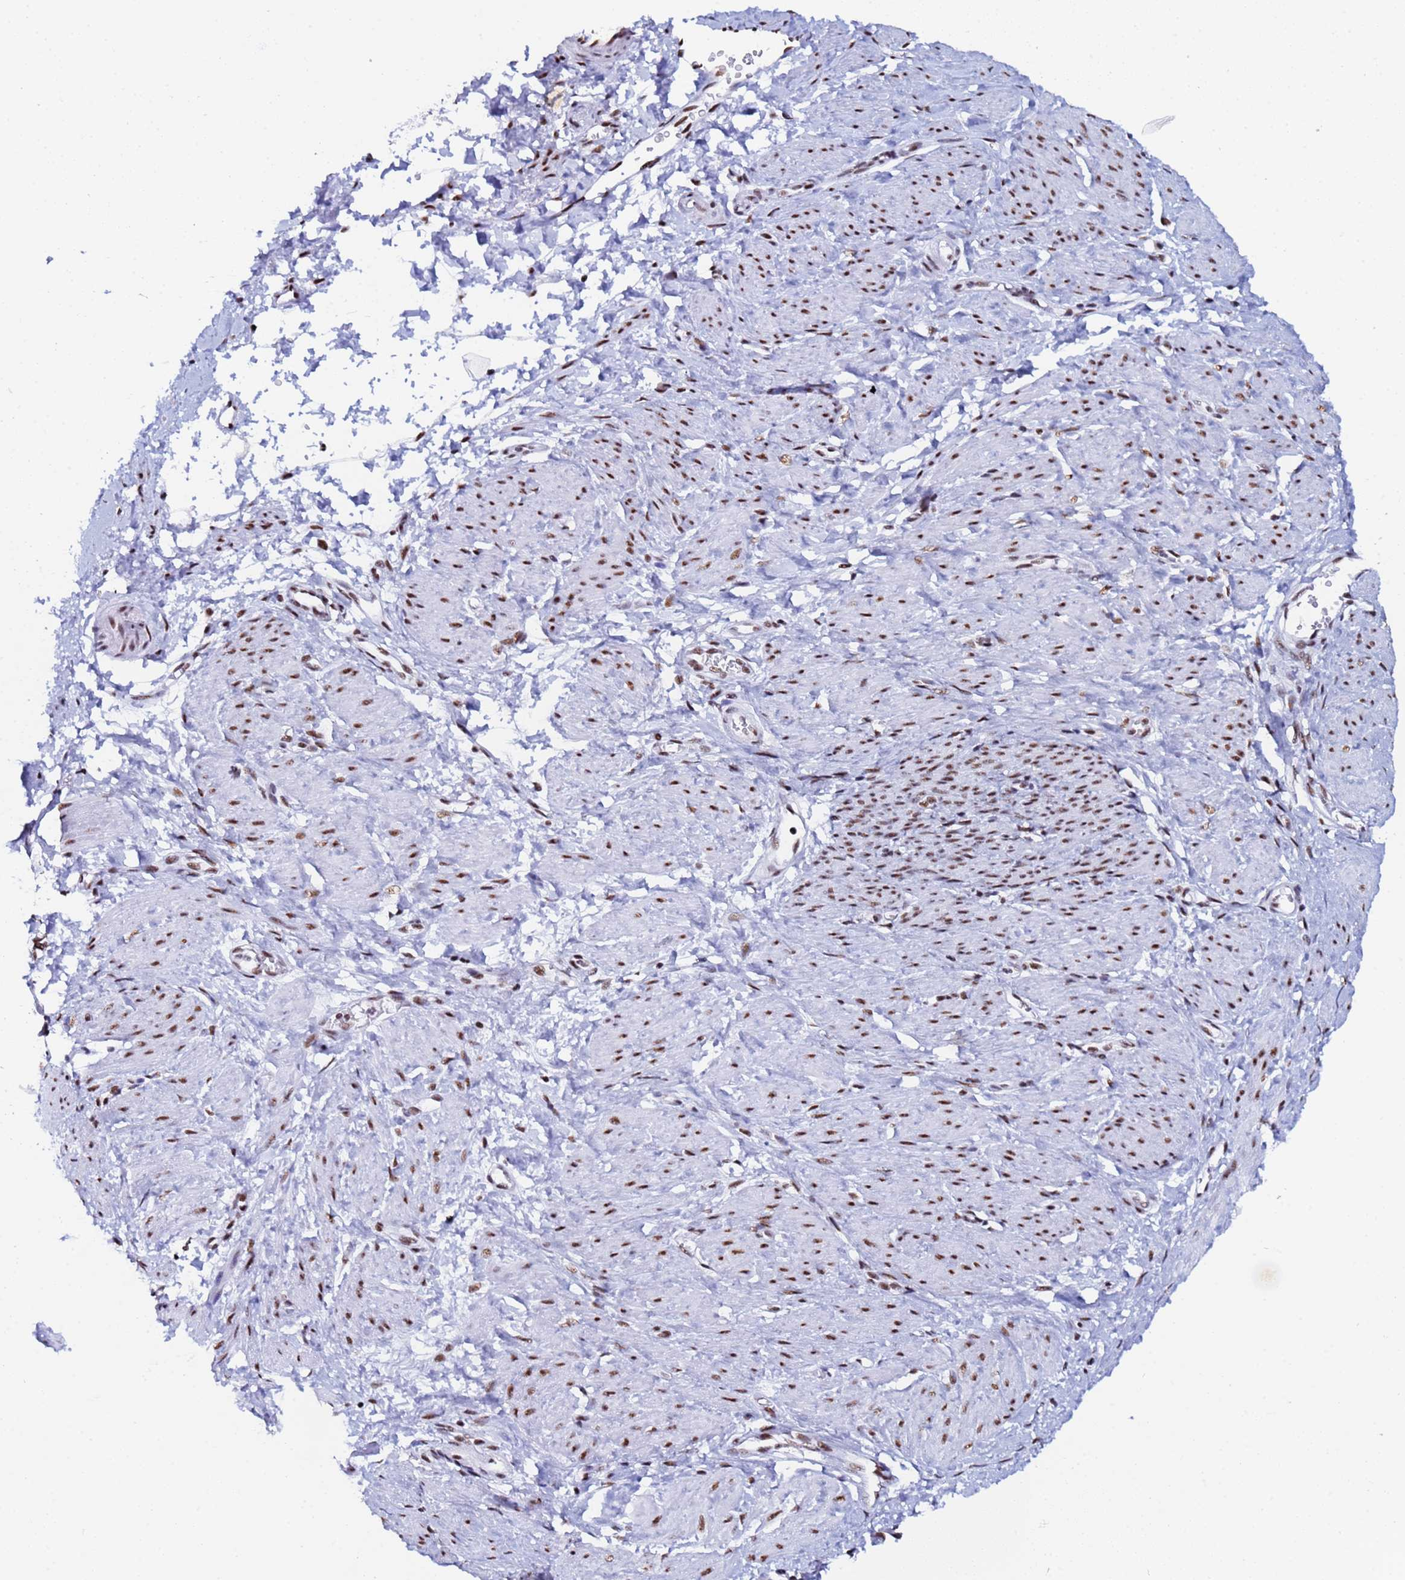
{"staining": {"intensity": "moderate", "quantity": "25%-75%", "location": "nuclear"}, "tissue": "smooth muscle", "cell_type": "Smooth muscle cells", "image_type": "normal", "snomed": [{"axis": "morphology", "description": "Normal tissue, NOS"}, {"axis": "topography", "description": "Smooth muscle"}, {"axis": "topography", "description": "Uterus"}], "caption": "Smooth muscle cells display medium levels of moderate nuclear staining in about 25%-75% of cells in benign human smooth muscle. (DAB (3,3'-diaminobenzidine) = brown stain, brightfield microscopy at high magnification).", "gene": "SNRPA1", "patient": {"sex": "female", "age": 39}}